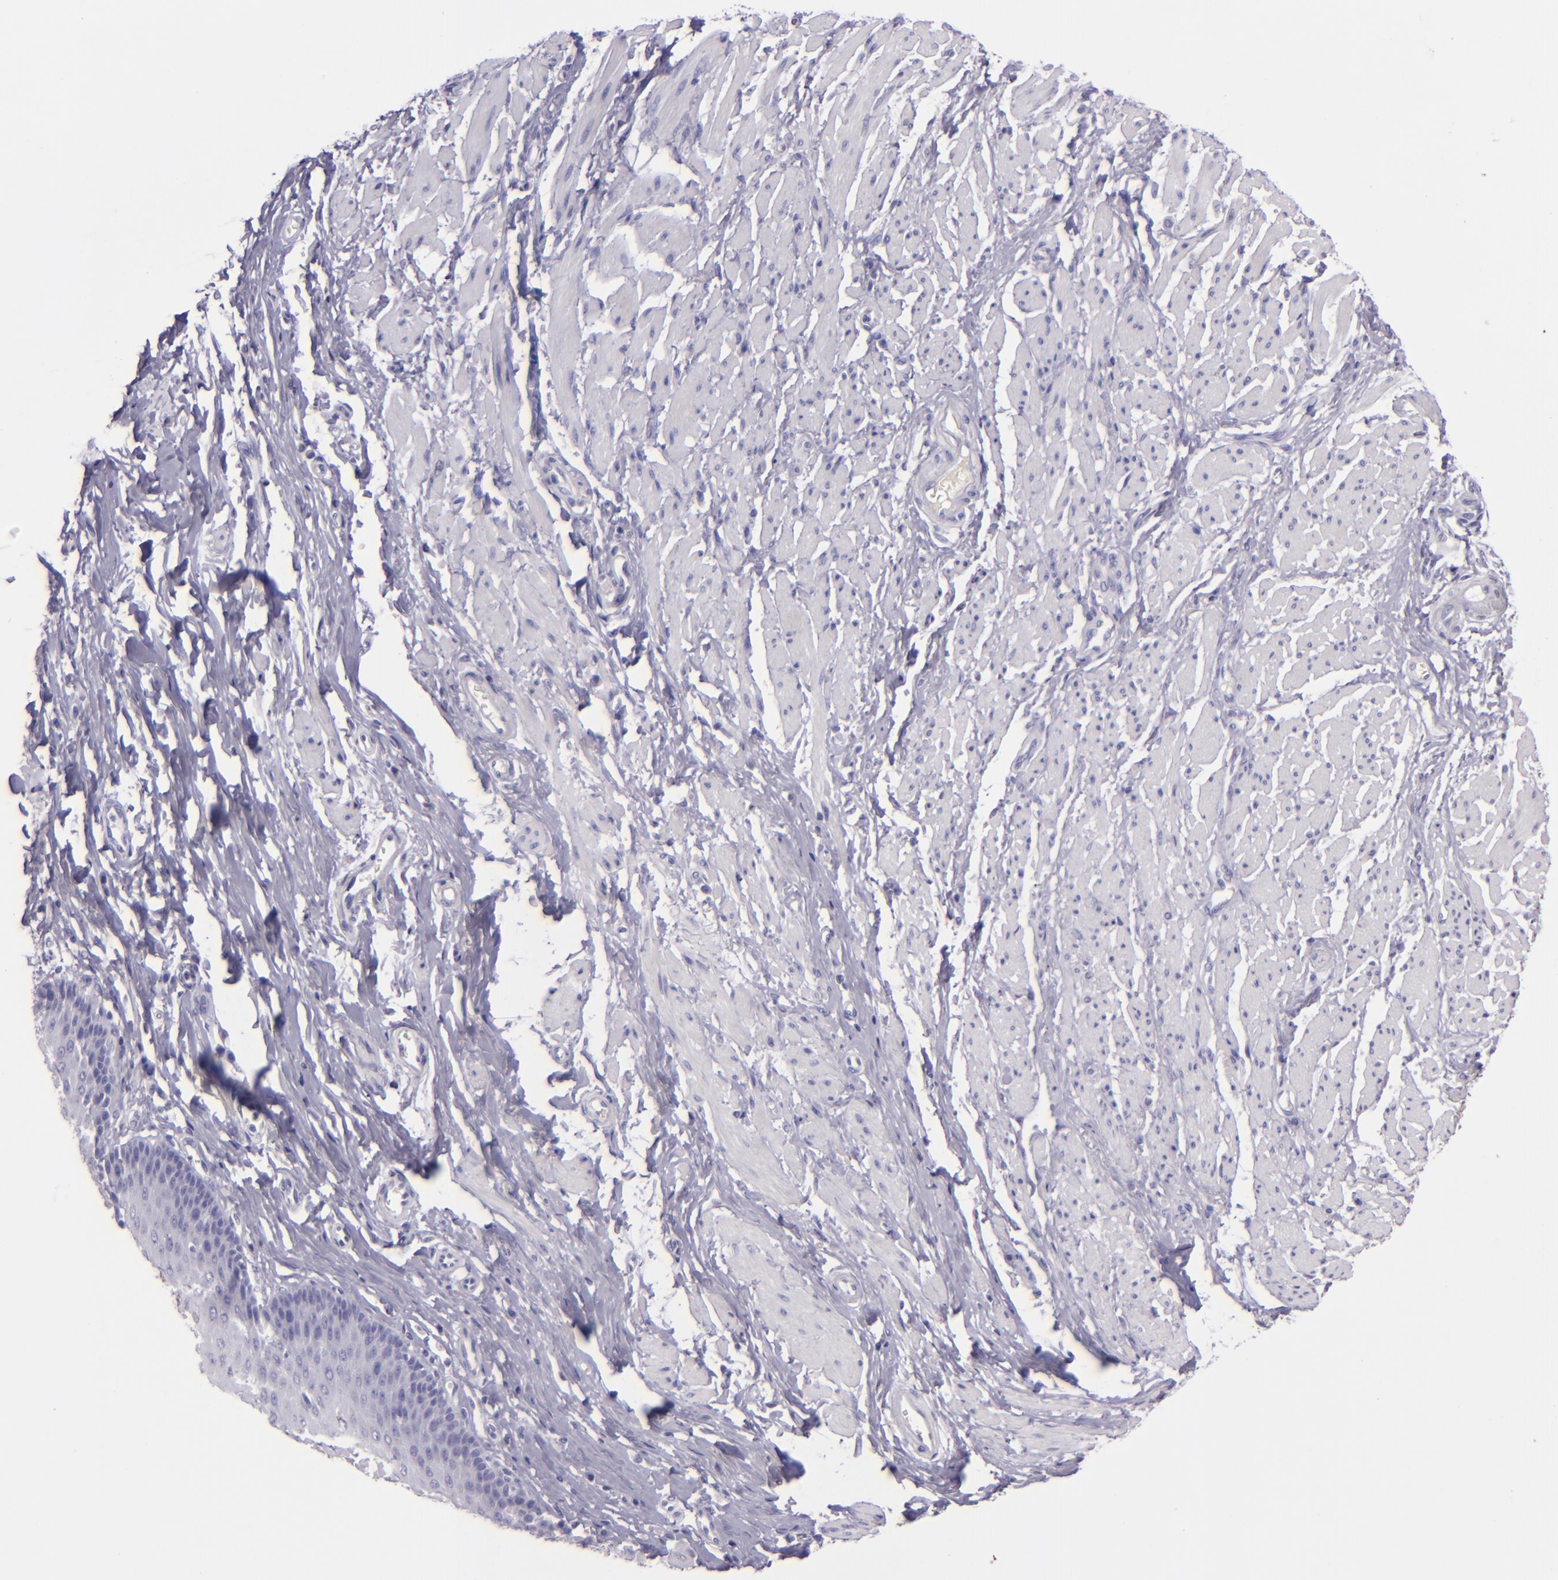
{"staining": {"intensity": "negative", "quantity": "none", "location": "none"}, "tissue": "esophagus", "cell_type": "Squamous epithelial cells", "image_type": "normal", "snomed": [{"axis": "morphology", "description": "Normal tissue, NOS"}, {"axis": "topography", "description": "Esophagus"}], "caption": "Histopathology image shows no protein staining in squamous epithelial cells of benign esophagus. (DAB (3,3'-diaminobenzidine) IHC visualized using brightfield microscopy, high magnification).", "gene": "MUC5AC", "patient": {"sex": "male", "age": 70}}